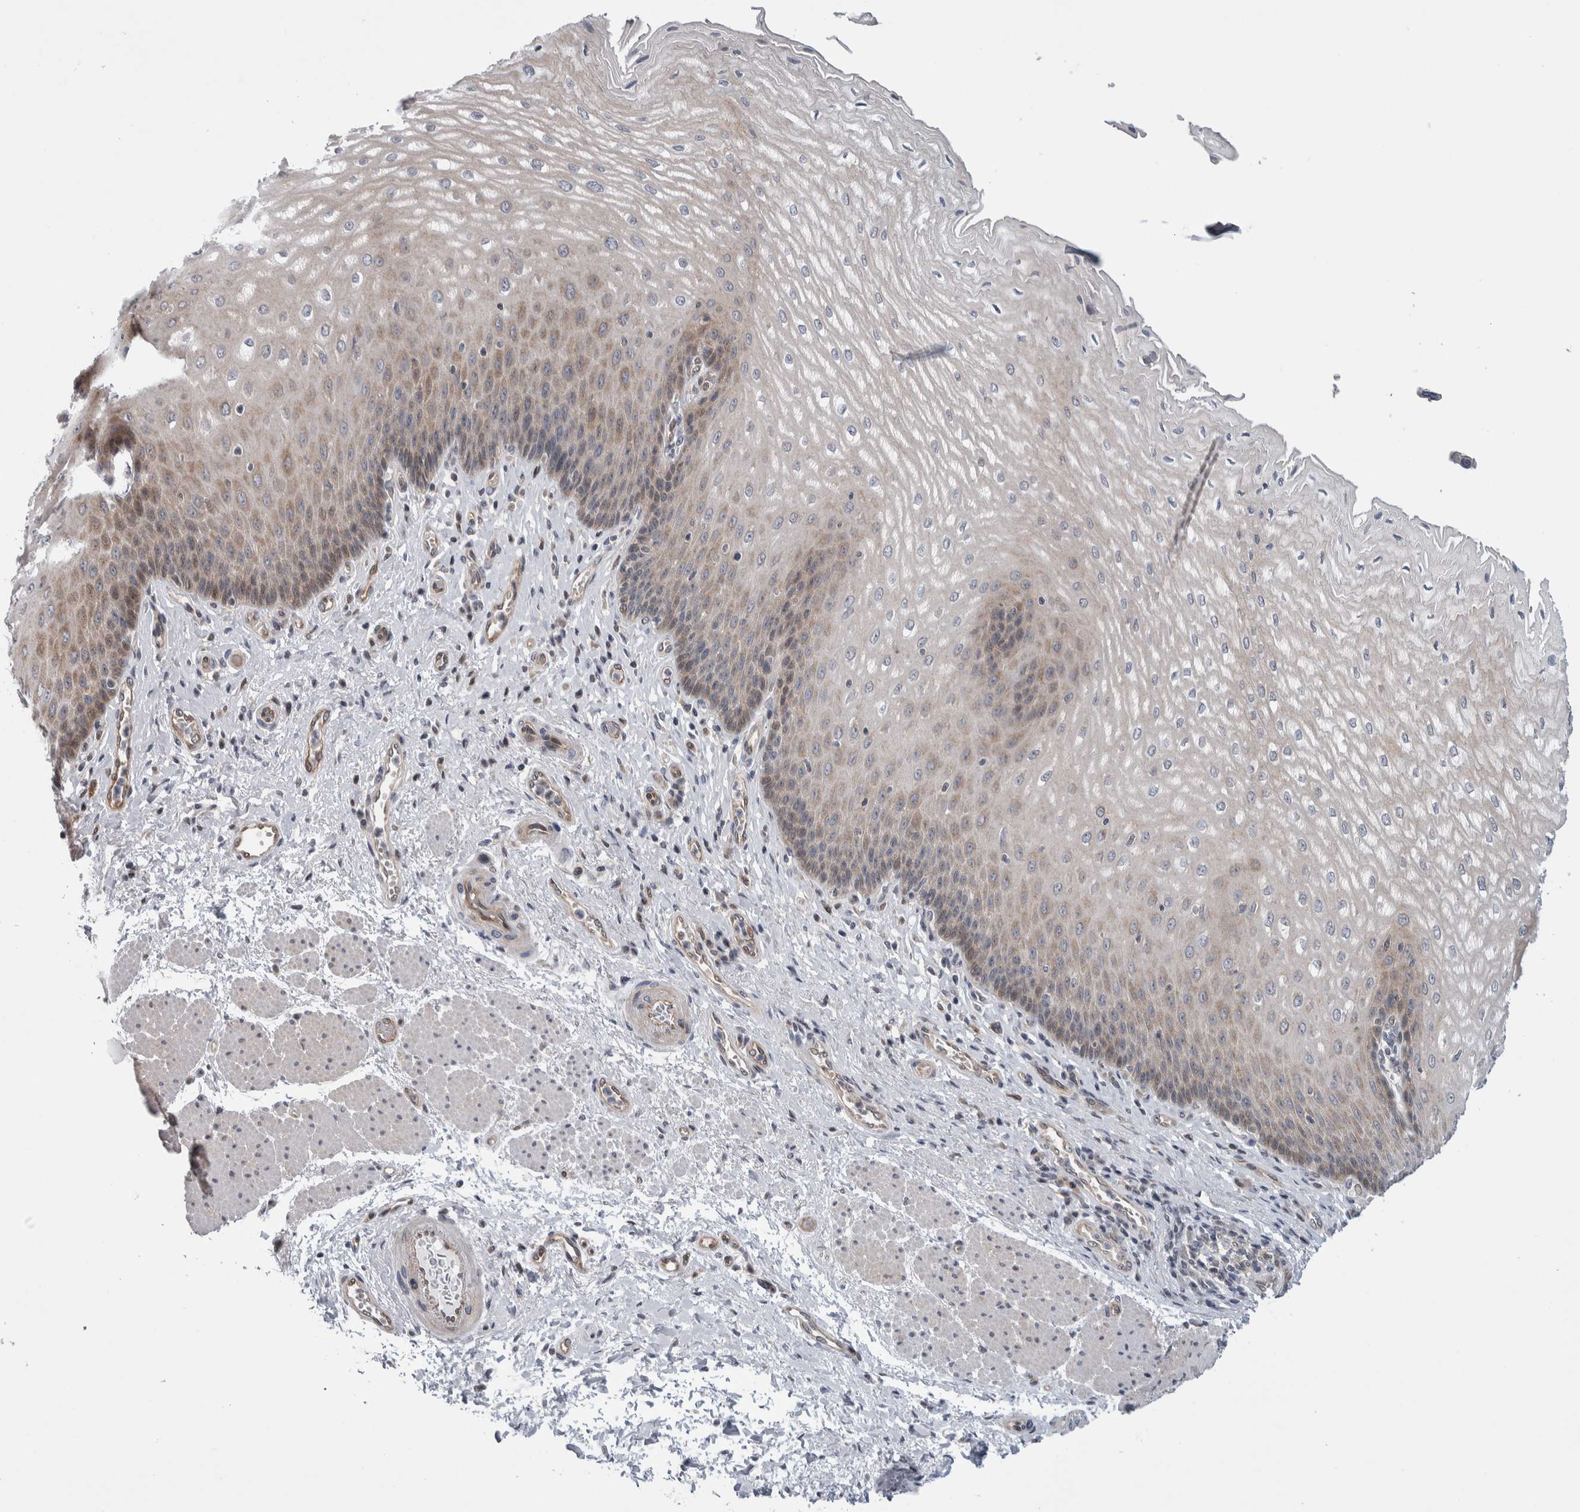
{"staining": {"intensity": "moderate", "quantity": "25%-75%", "location": "cytoplasmic/membranous"}, "tissue": "esophagus", "cell_type": "Squamous epithelial cells", "image_type": "normal", "snomed": [{"axis": "morphology", "description": "Normal tissue, NOS"}, {"axis": "topography", "description": "Esophagus"}], "caption": "An immunohistochemistry (IHC) histopathology image of normal tissue is shown. Protein staining in brown labels moderate cytoplasmic/membranous positivity in esophagus within squamous epithelial cells.", "gene": "PTPA", "patient": {"sex": "male", "age": 54}}